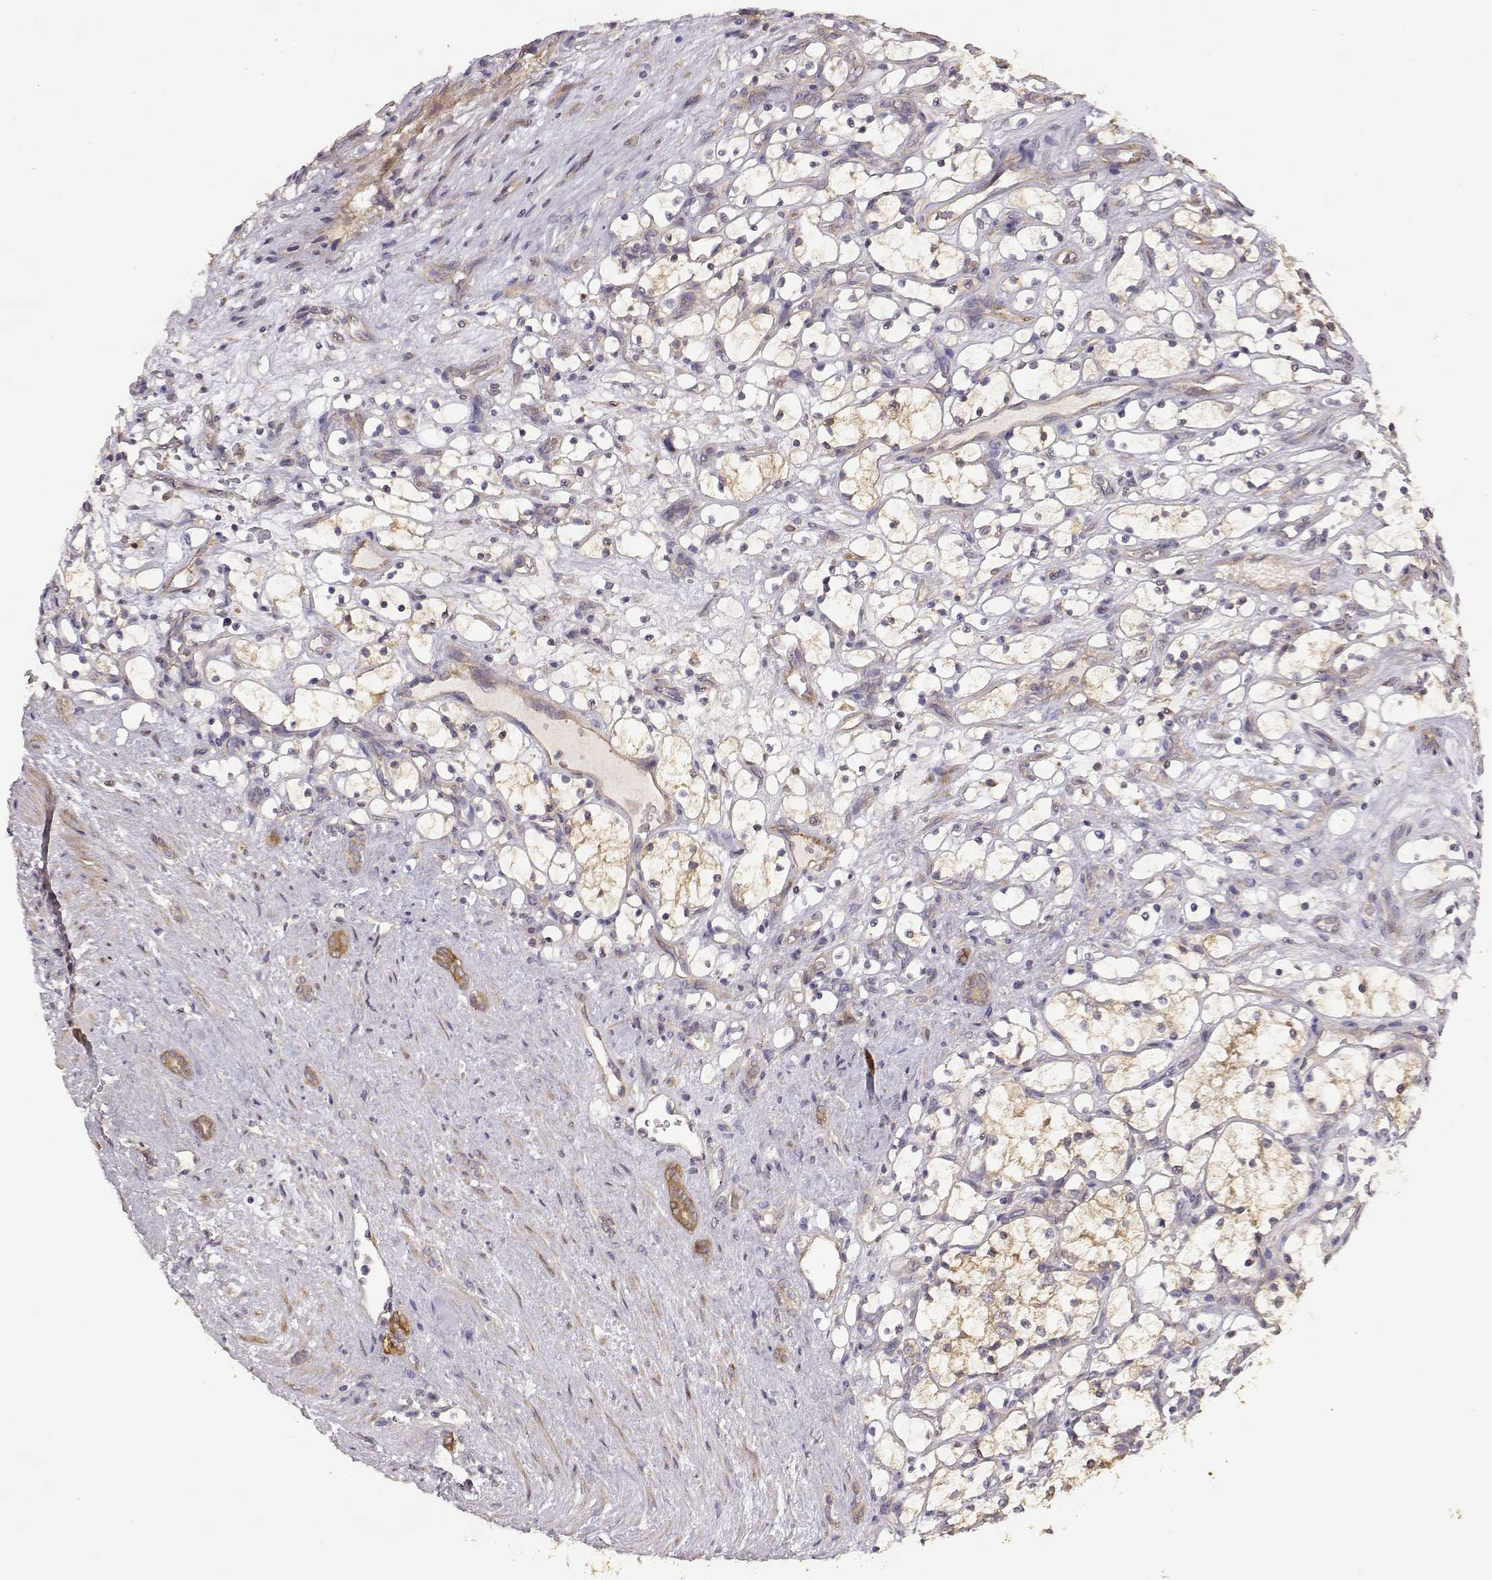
{"staining": {"intensity": "weak", "quantity": ">75%", "location": "cytoplasmic/membranous"}, "tissue": "renal cancer", "cell_type": "Tumor cells", "image_type": "cancer", "snomed": [{"axis": "morphology", "description": "Adenocarcinoma, NOS"}, {"axis": "topography", "description": "Kidney"}], "caption": "Immunohistochemical staining of renal cancer displays low levels of weak cytoplasmic/membranous positivity in approximately >75% of tumor cells.", "gene": "CRIM1", "patient": {"sex": "female", "age": 69}}